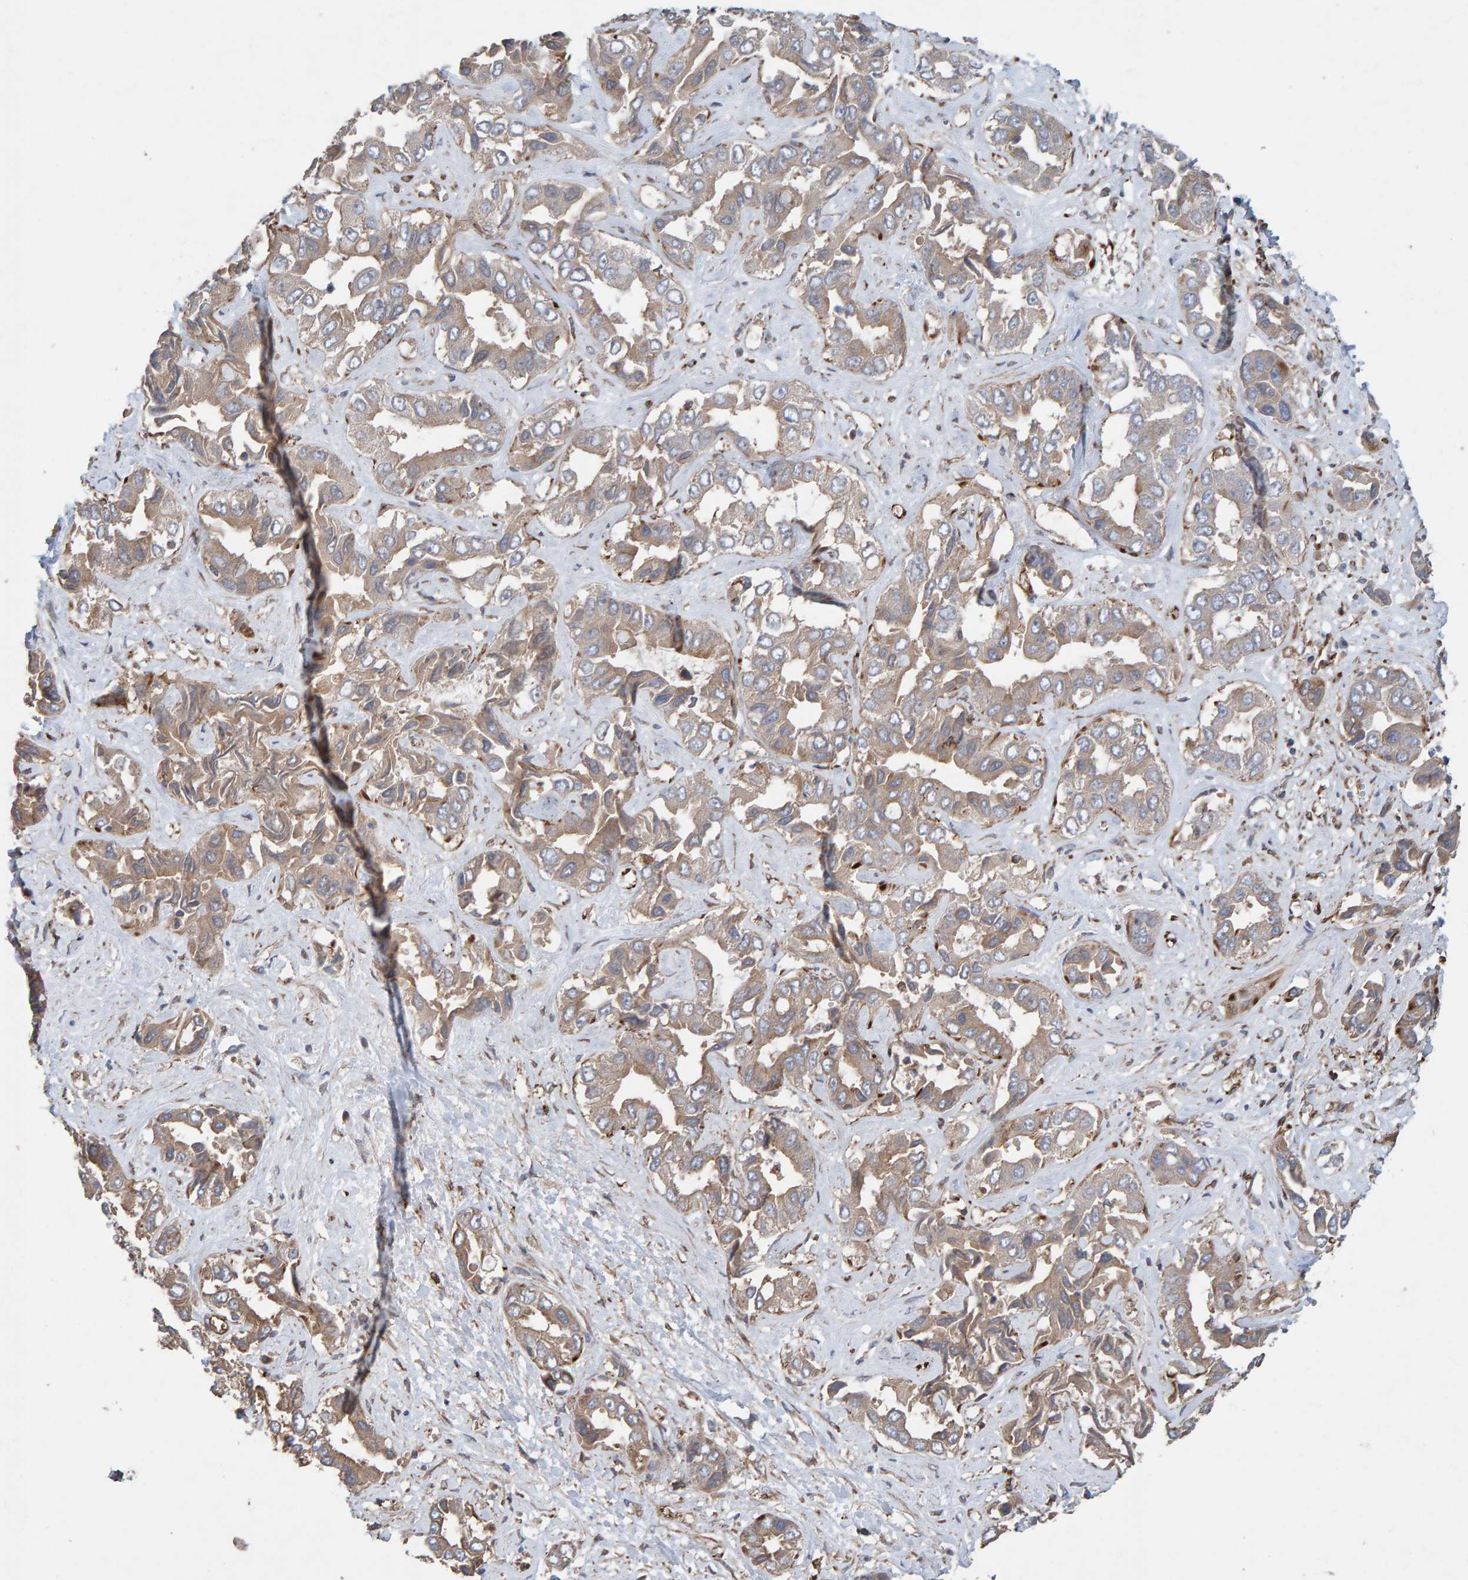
{"staining": {"intensity": "weak", "quantity": ">75%", "location": "cytoplasmic/membranous"}, "tissue": "liver cancer", "cell_type": "Tumor cells", "image_type": "cancer", "snomed": [{"axis": "morphology", "description": "Cholangiocarcinoma"}, {"axis": "topography", "description": "Liver"}], "caption": "This is an image of immunohistochemistry (IHC) staining of liver cancer, which shows weak positivity in the cytoplasmic/membranous of tumor cells.", "gene": "ZNF347", "patient": {"sex": "female", "age": 52}}